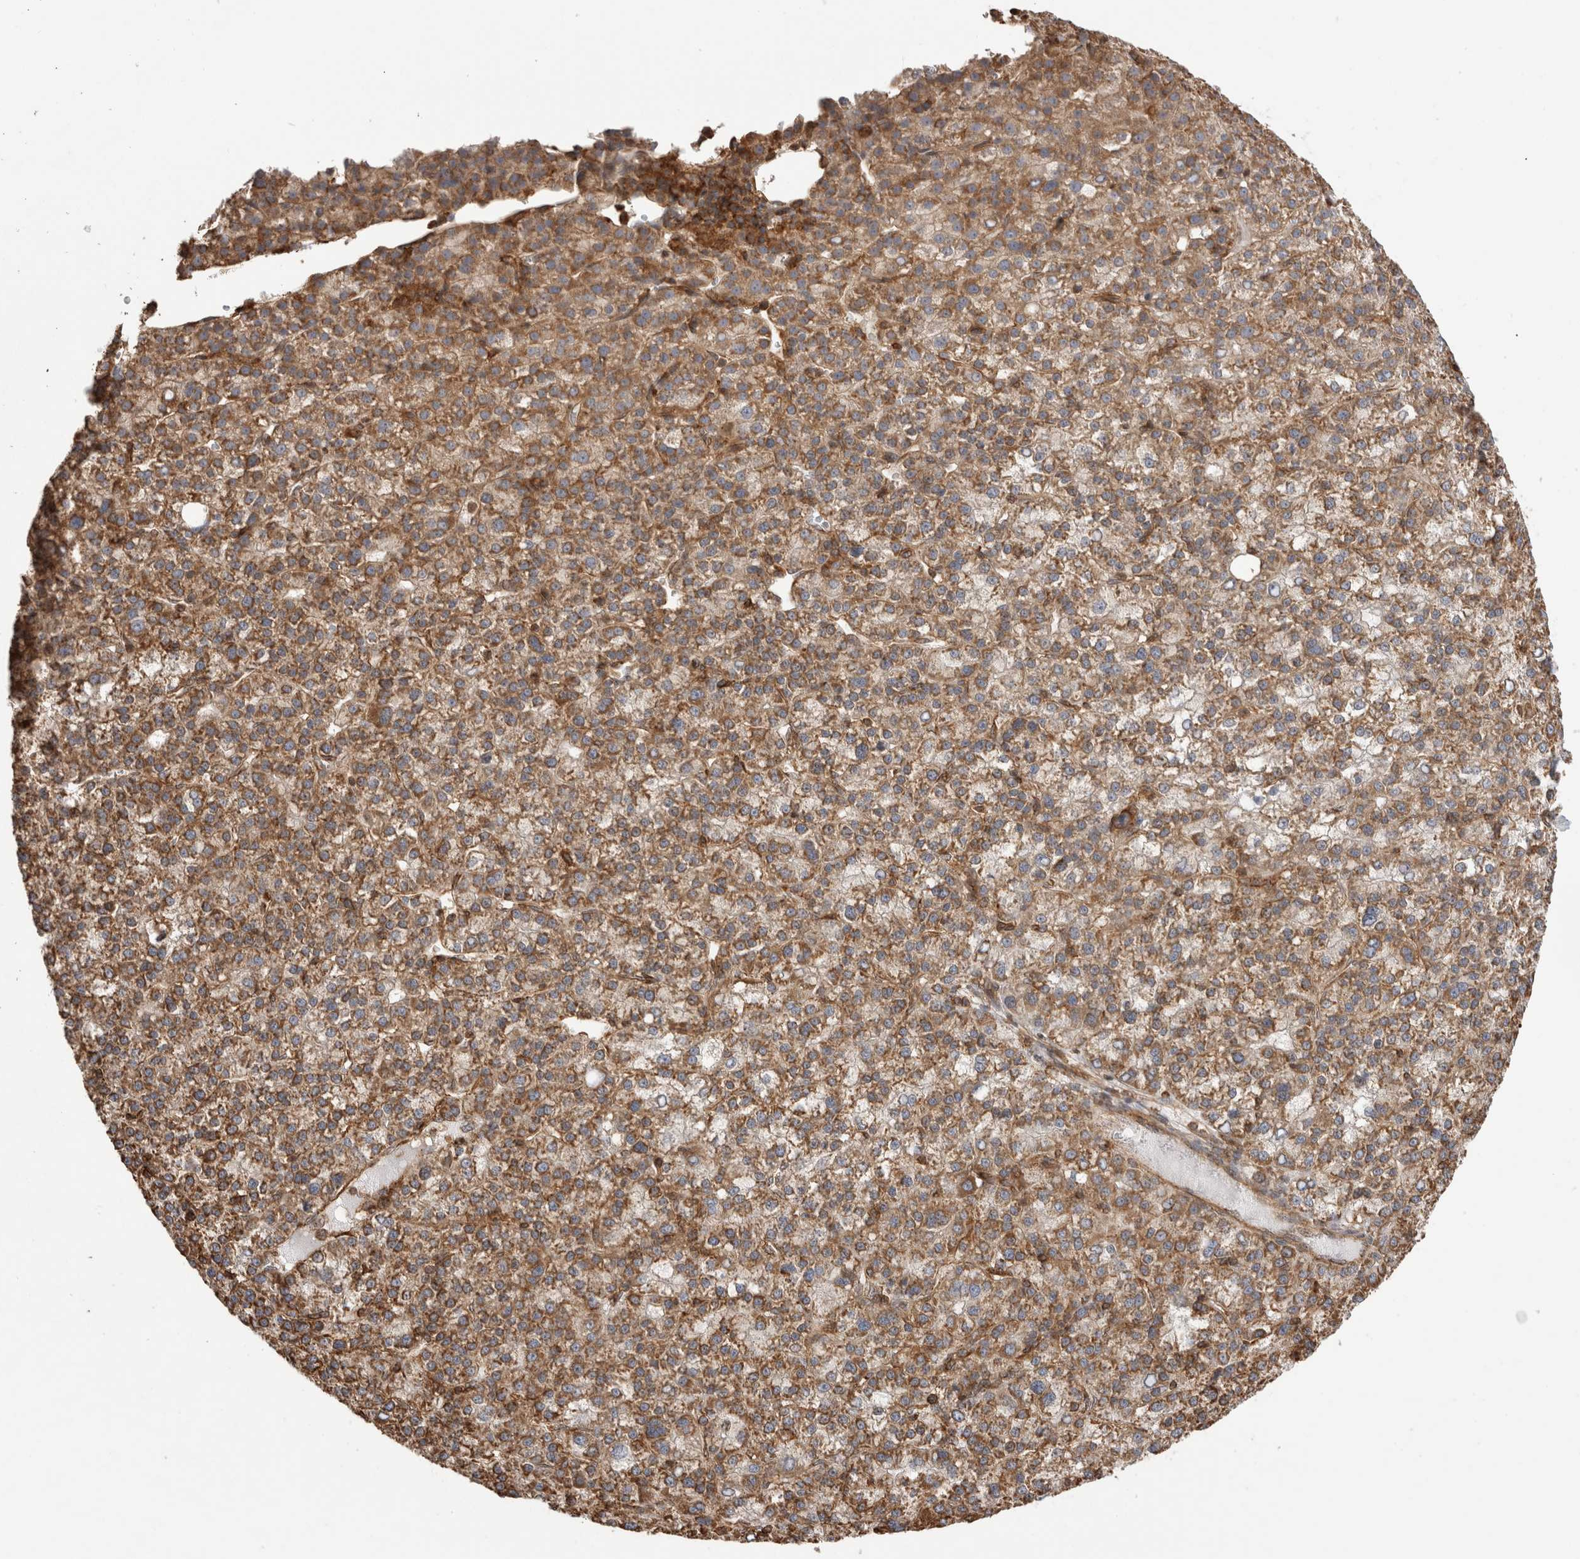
{"staining": {"intensity": "strong", "quantity": "25%-75%", "location": "cytoplasmic/membranous"}, "tissue": "liver cancer", "cell_type": "Tumor cells", "image_type": "cancer", "snomed": [{"axis": "morphology", "description": "Carcinoma, Hepatocellular, NOS"}, {"axis": "topography", "description": "Liver"}], "caption": "Hepatocellular carcinoma (liver) was stained to show a protein in brown. There is high levels of strong cytoplasmic/membranous staining in about 25%-75% of tumor cells. Using DAB (brown) and hematoxylin (blue) stains, captured at high magnification using brightfield microscopy.", "gene": "IMMP2L", "patient": {"sex": "female", "age": 58}}